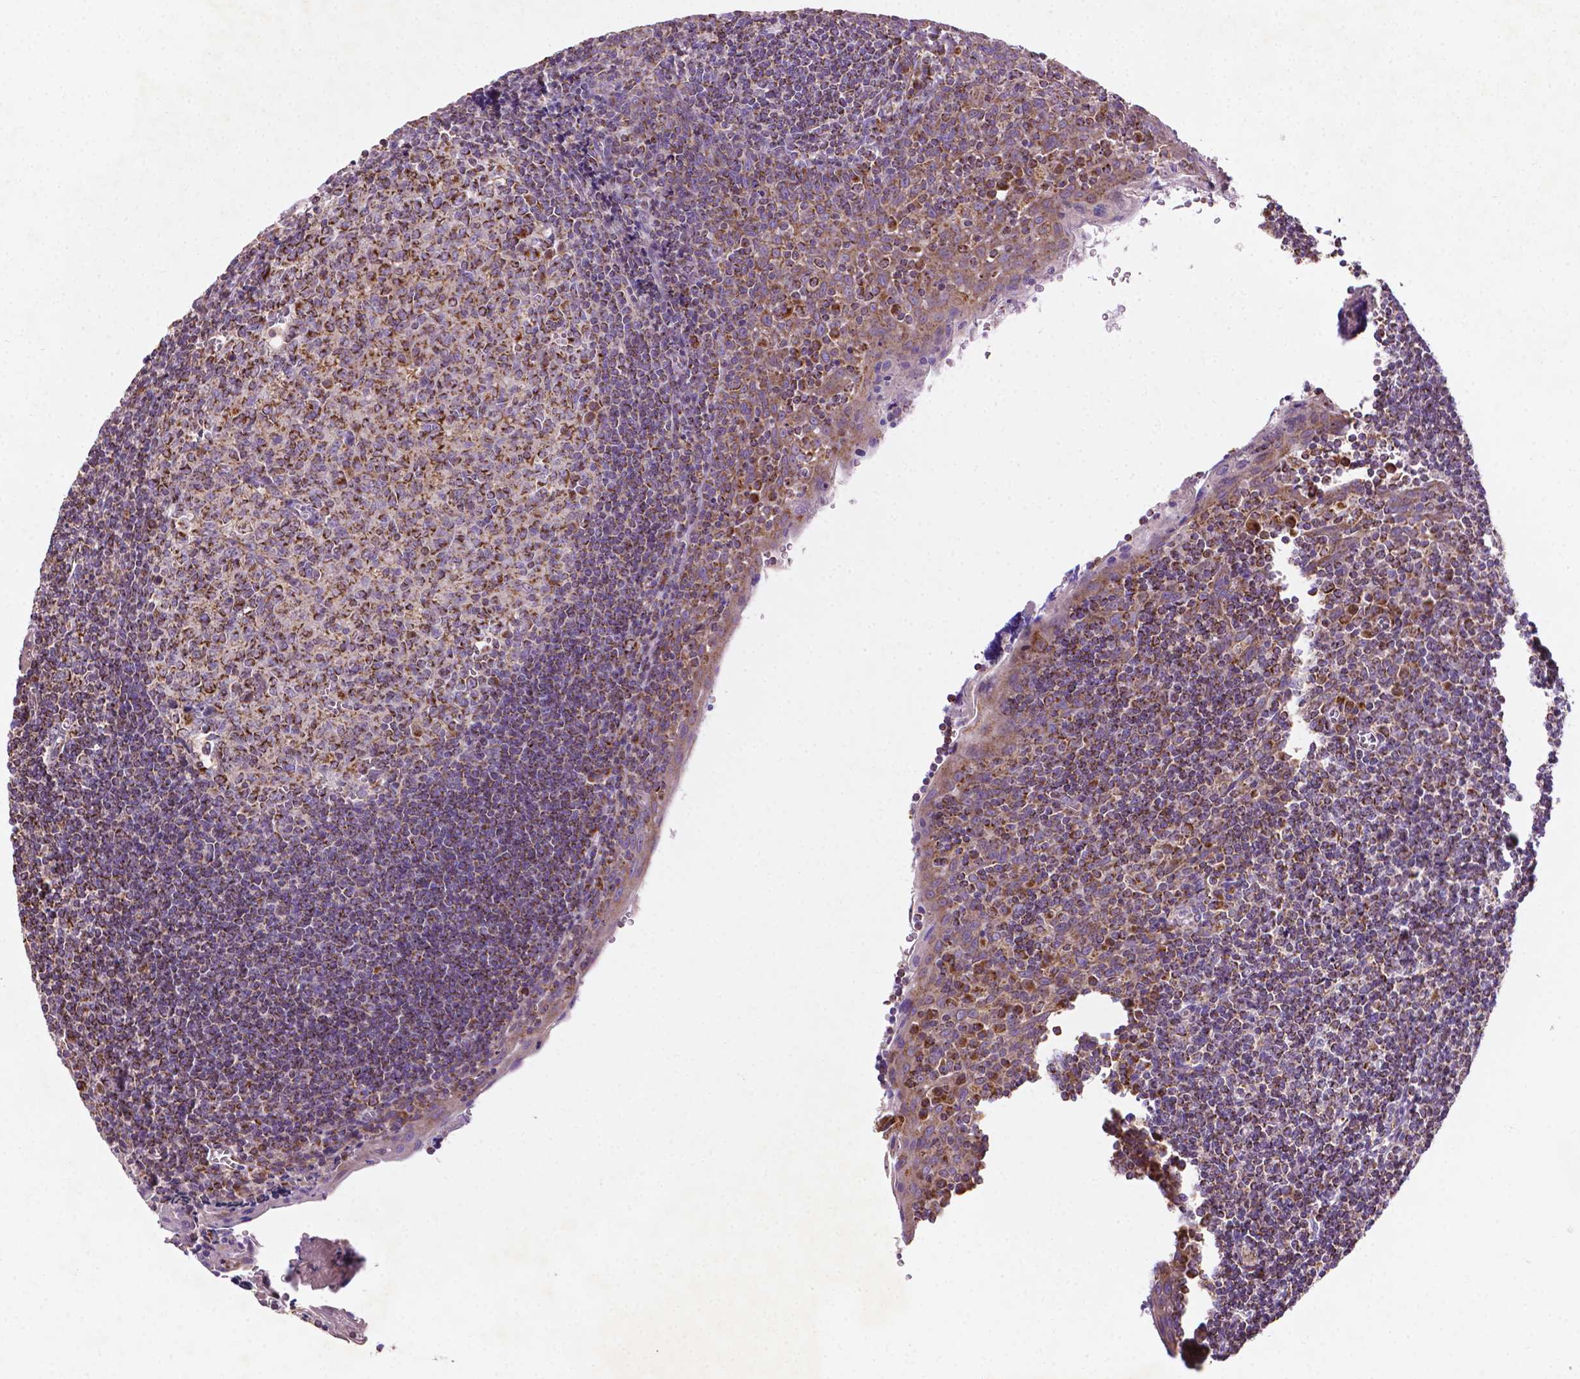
{"staining": {"intensity": "strong", "quantity": ">75%", "location": "cytoplasmic/membranous"}, "tissue": "tonsil", "cell_type": "Germinal center cells", "image_type": "normal", "snomed": [{"axis": "morphology", "description": "Normal tissue, NOS"}, {"axis": "morphology", "description": "Inflammation, NOS"}, {"axis": "topography", "description": "Tonsil"}], "caption": "High-magnification brightfield microscopy of unremarkable tonsil stained with DAB (brown) and counterstained with hematoxylin (blue). germinal center cells exhibit strong cytoplasmic/membranous staining is seen in approximately>75% of cells. (DAB (3,3'-diaminobenzidine) IHC with brightfield microscopy, high magnification).", "gene": "ILVBL", "patient": {"sex": "female", "age": 31}}